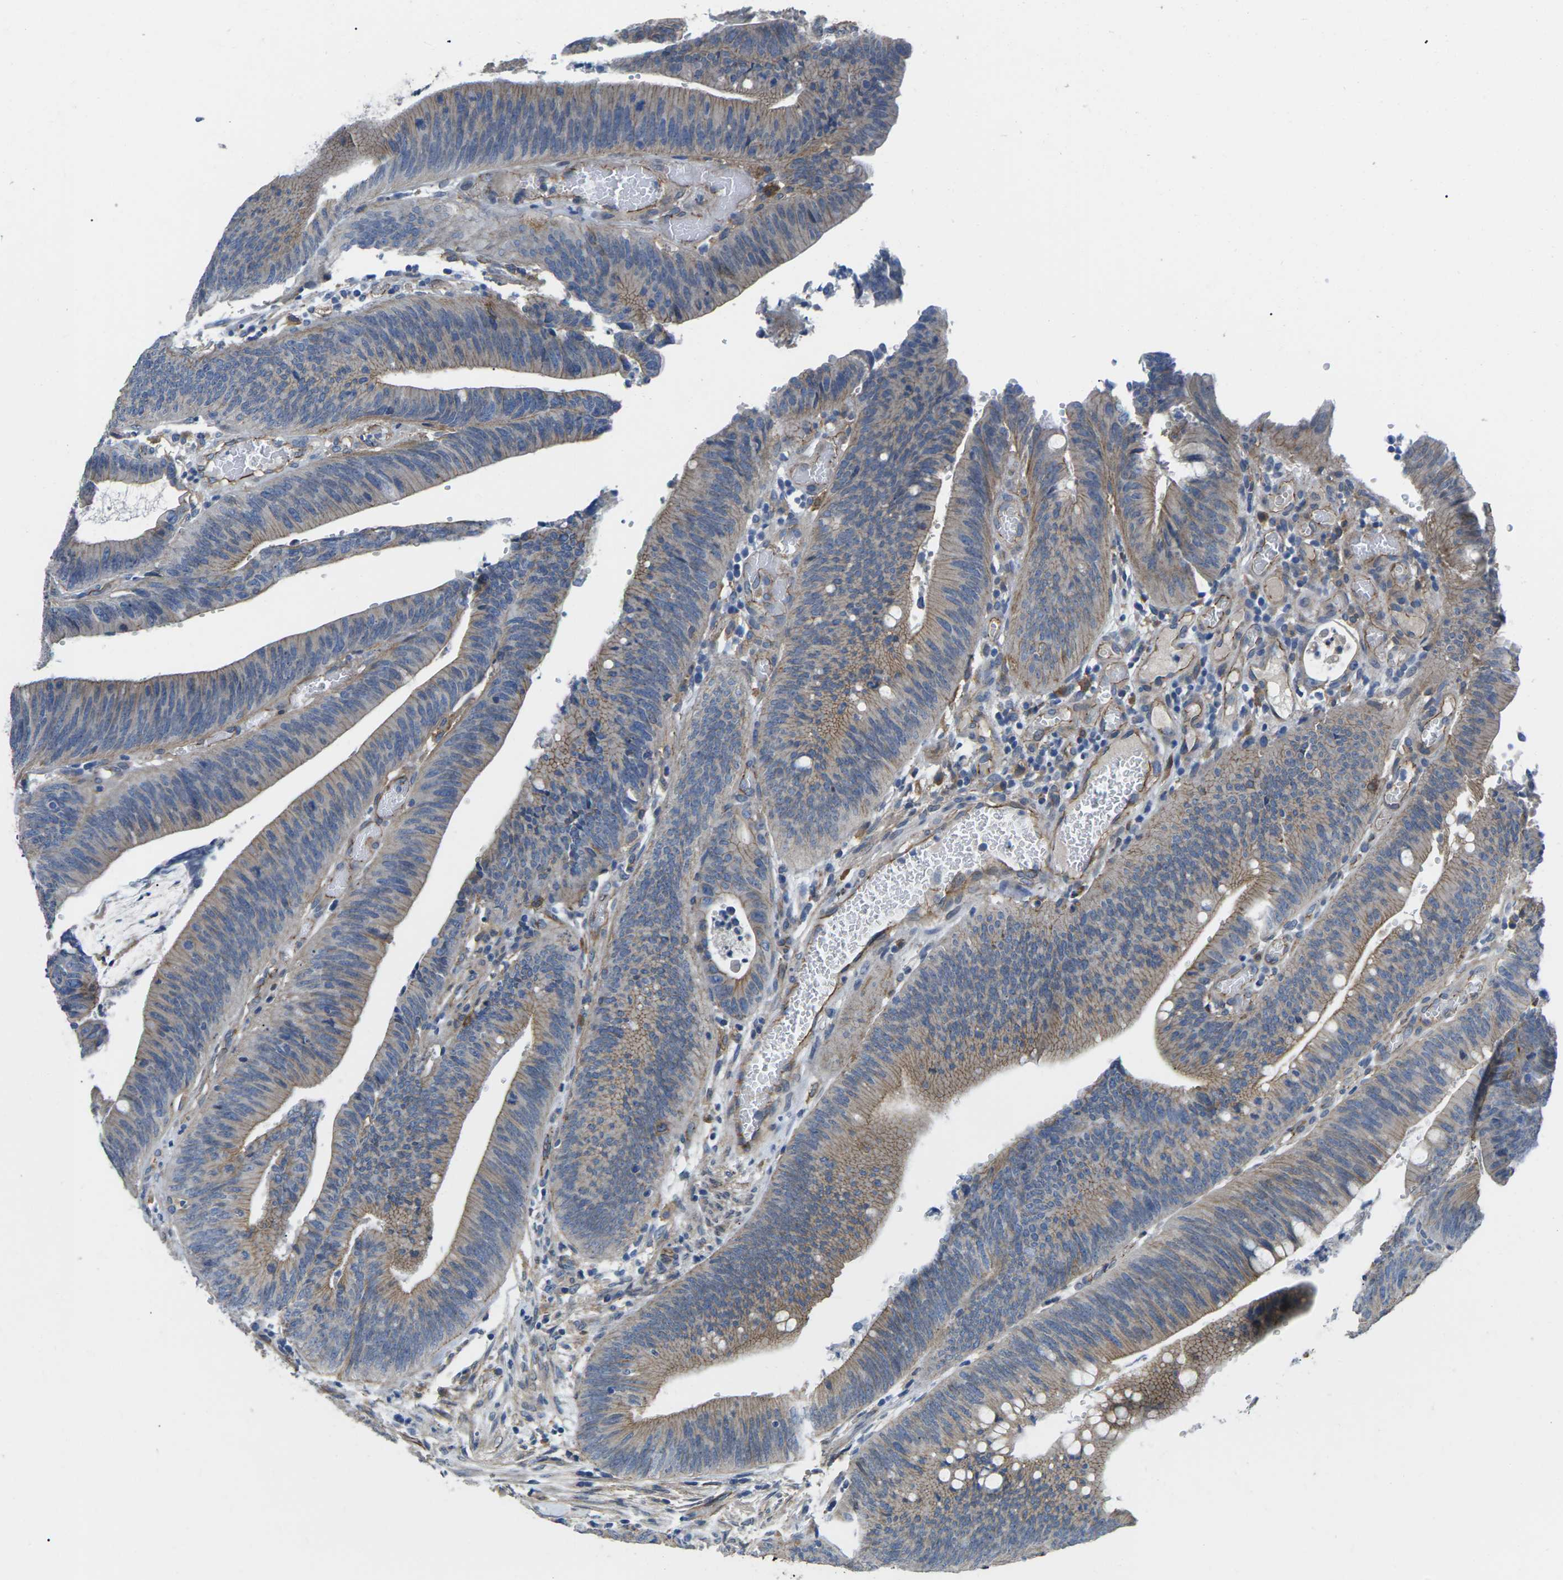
{"staining": {"intensity": "moderate", "quantity": ">75%", "location": "cytoplasmic/membranous"}, "tissue": "colorectal cancer", "cell_type": "Tumor cells", "image_type": "cancer", "snomed": [{"axis": "morphology", "description": "Normal tissue, NOS"}, {"axis": "morphology", "description": "Adenocarcinoma, NOS"}, {"axis": "topography", "description": "Rectum"}], "caption": "High-magnification brightfield microscopy of colorectal adenocarcinoma stained with DAB (3,3'-diaminobenzidine) (brown) and counterstained with hematoxylin (blue). tumor cells exhibit moderate cytoplasmic/membranous positivity is appreciated in approximately>75% of cells. The protein of interest is stained brown, and the nuclei are stained in blue (DAB (3,3'-diaminobenzidine) IHC with brightfield microscopy, high magnification).", "gene": "CTNND1", "patient": {"sex": "female", "age": 66}}